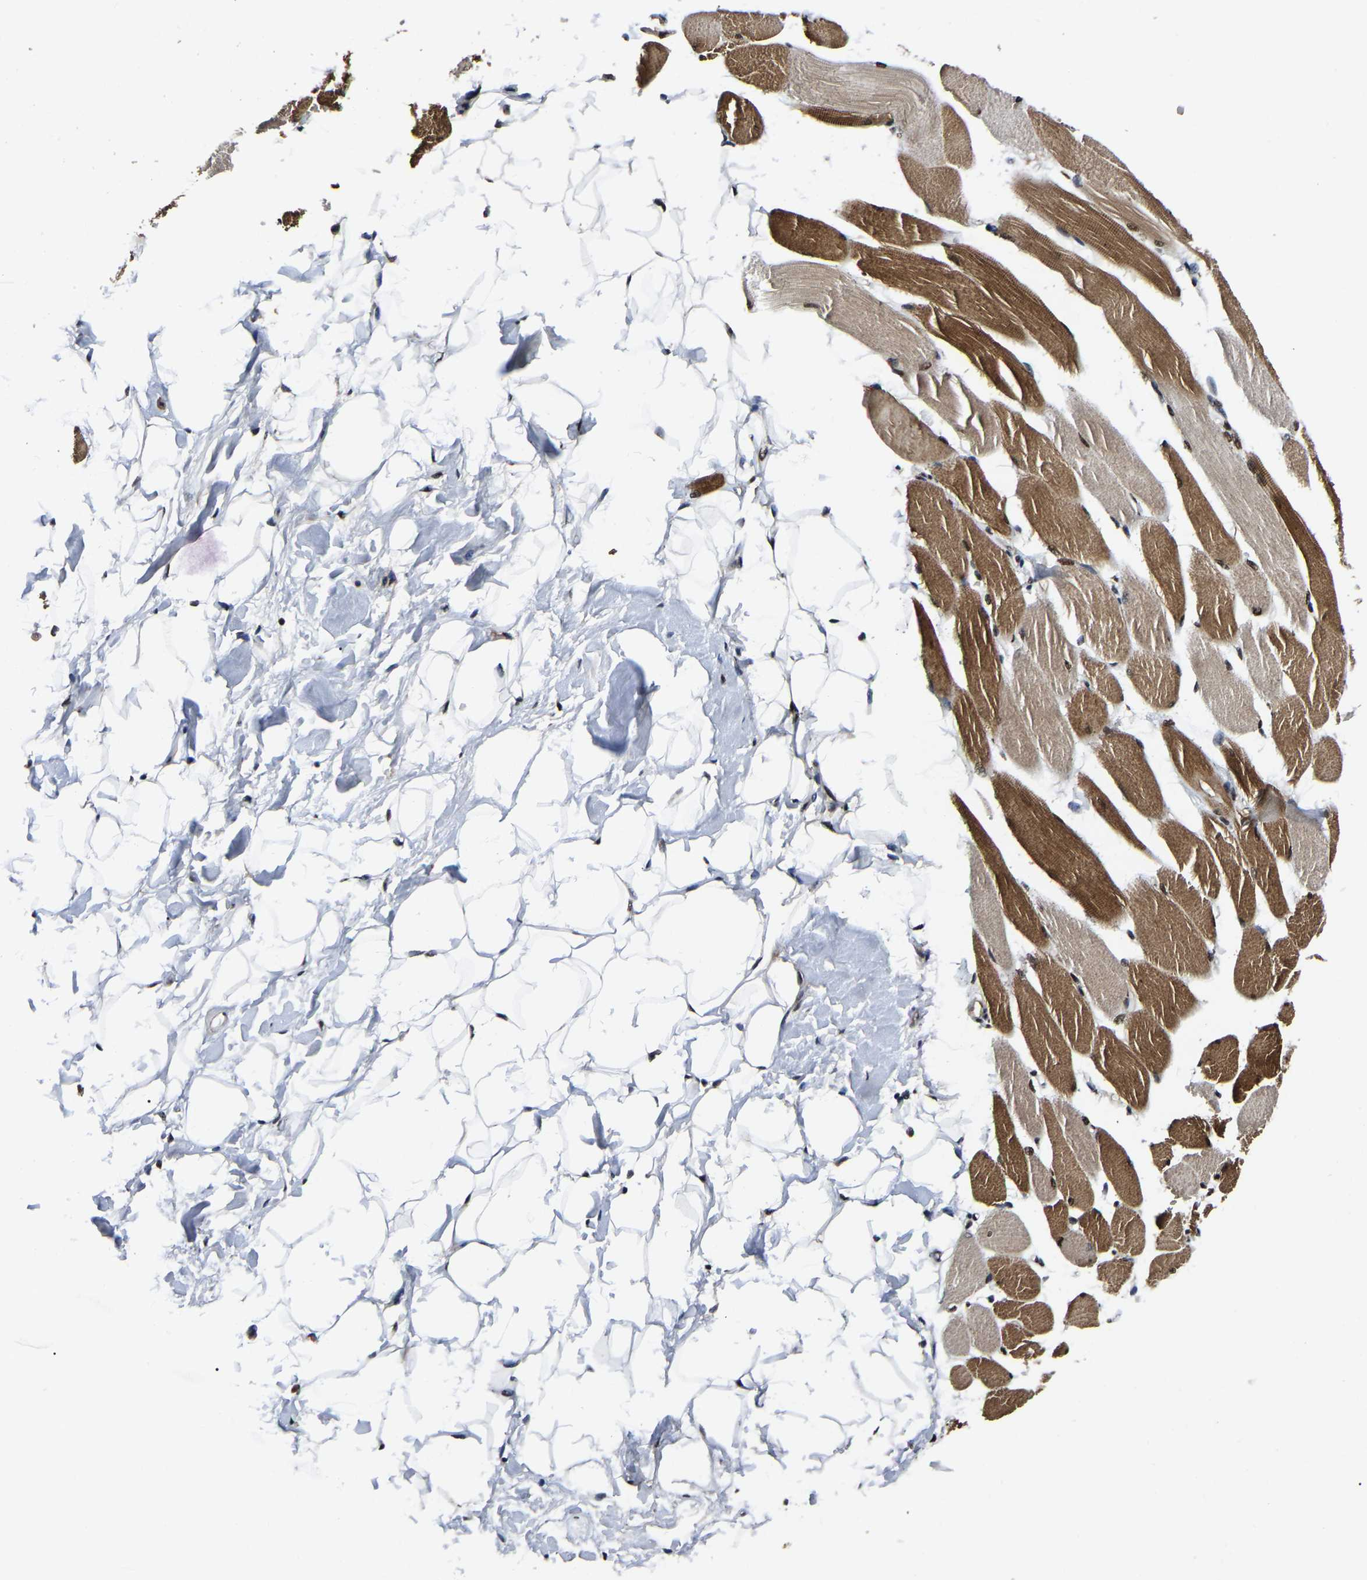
{"staining": {"intensity": "strong", "quantity": "25%-75%", "location": "cytoplasmic/membranous,nuclear"}, "tissue": "skeletal muscle", "cell_type": "Myocytes", "image_type": "normal", "snomed": [{"axis": "morphology", "description": "Normal tissue, NOS"}, {"axis": "topography", "description": "Skeletal muscle"}, {"axis": "topography", "description": "Peripheral nerve tissue"}], "caption": "Skeletal muscle stained with immunohistochemistry (IHC) reveals strong cytoplasmic/membranous,nuclear positivity in approximately 25%-75% of myocytes.", "gene": "TRIM35", "patient": {"sex": "female", "age": 84}}